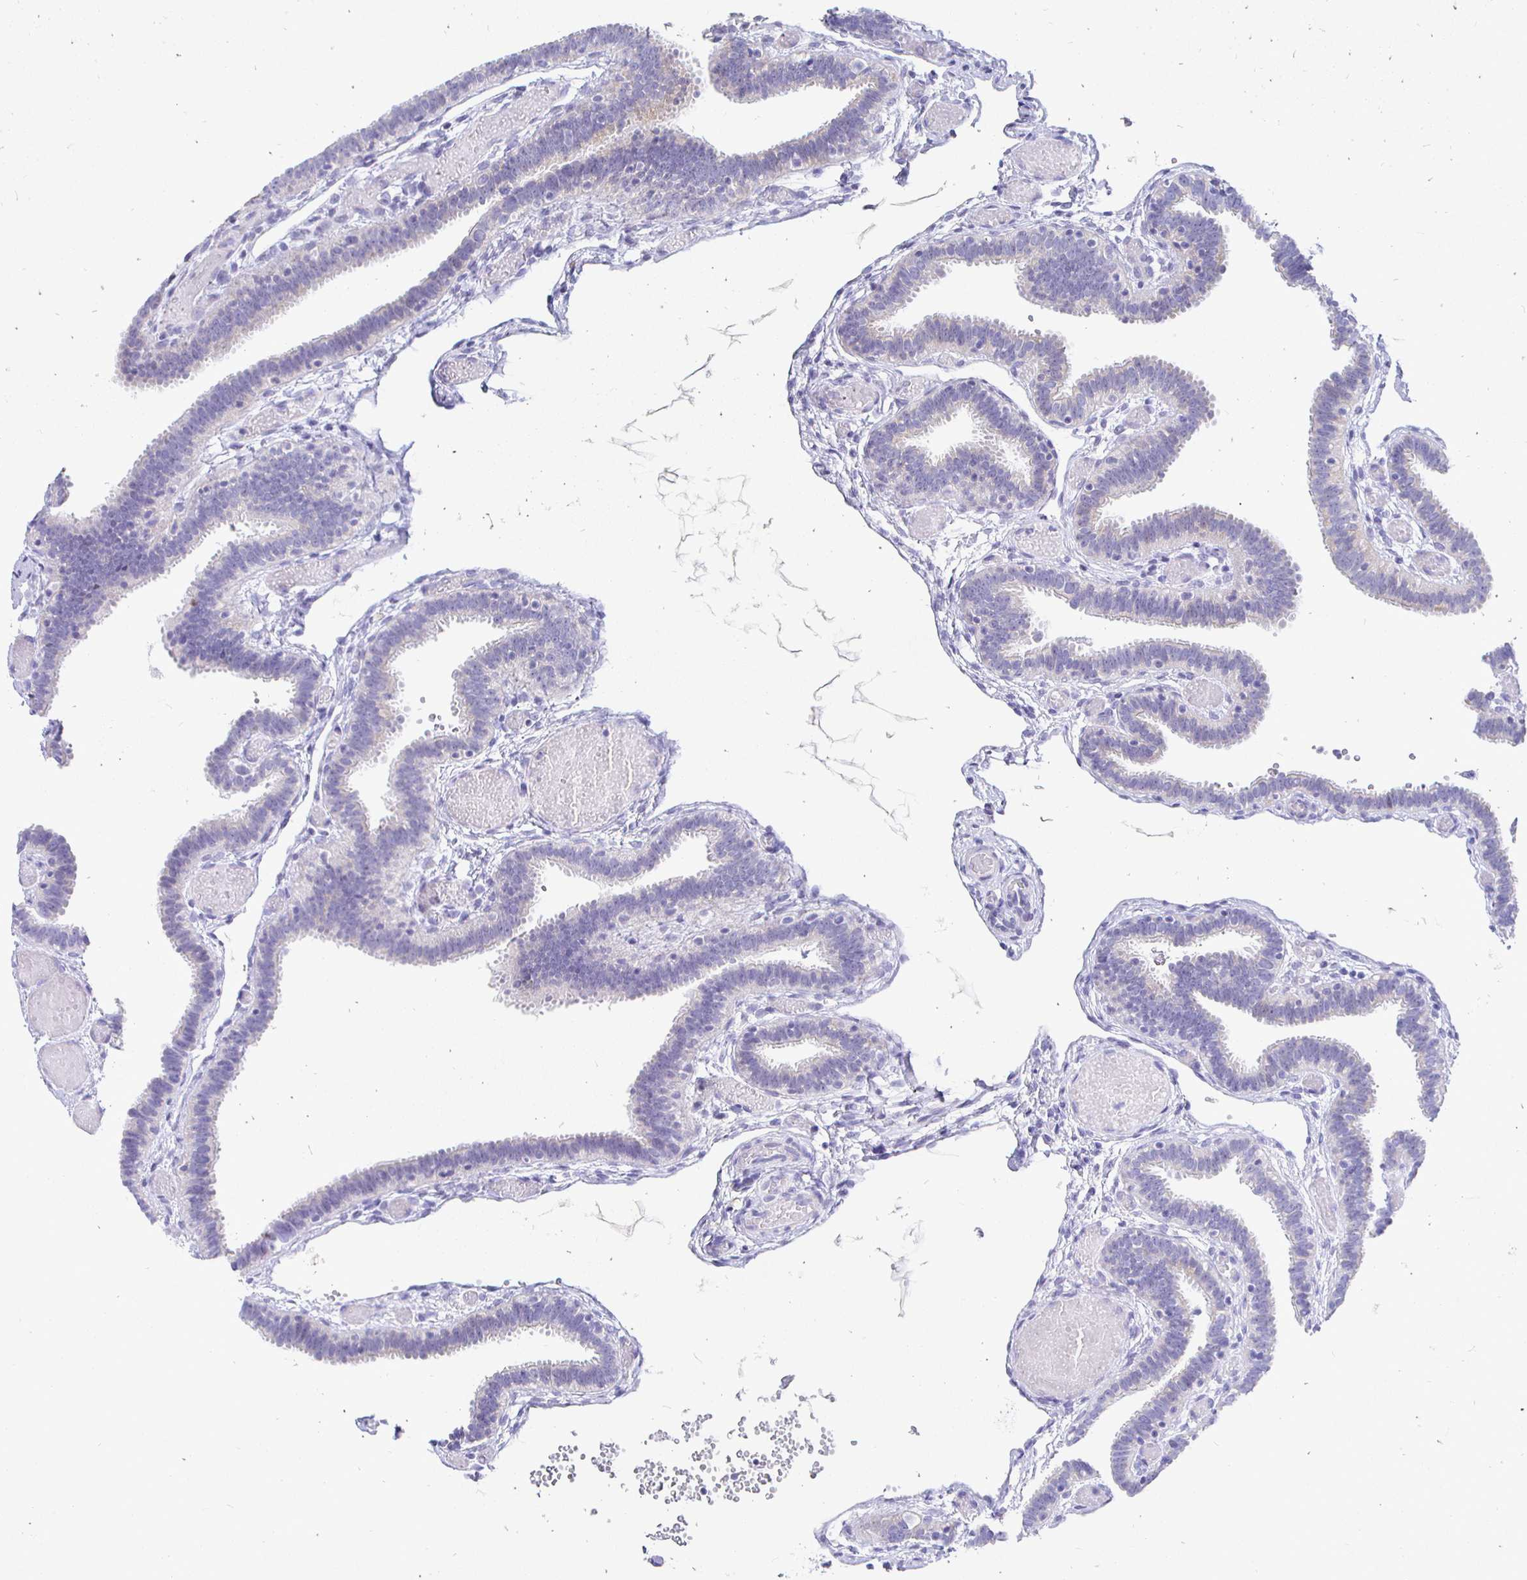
{"staining": {"intensity": "negative", "quantity": "none", "location": "none"}, "tissue": "fallopian tube", "cell_type": "Glandular cells", "image_type": "normal", "snomed": [{"axis": "morphology", "description": "Normal tissue, NOS"}, {"axis": "topography", "description": "Fallopian tube"}], "caption": "Human fallopian tube stained for a protein using immunohistochemistry (IHC) exhibits no expression in glandular cells.", "gene": "CR2", "patient": {"sex": "female", "age": 37}}